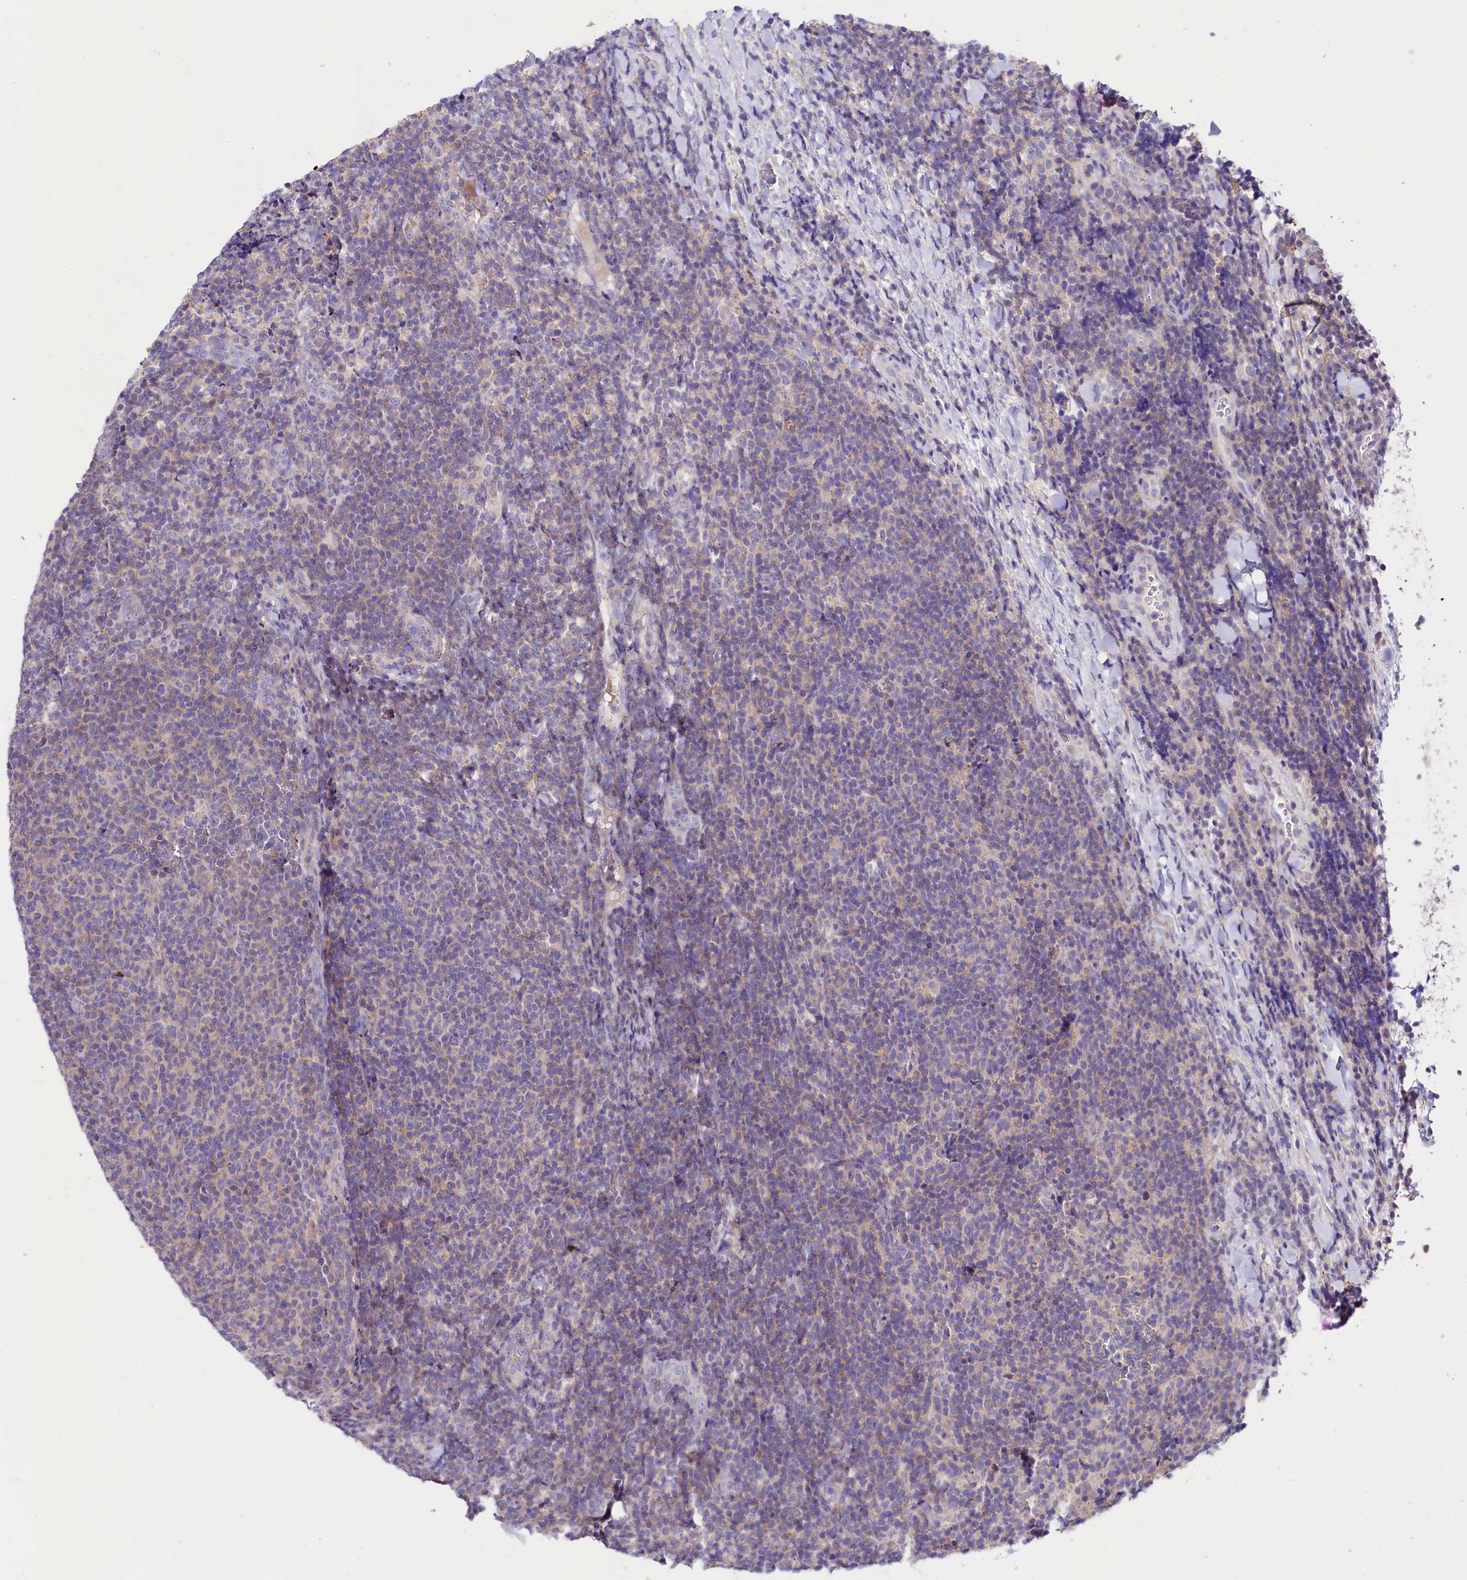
{"staining": {"intensity": "negative", "quantity": "none", "location": "none"}, "tissue": "lymphoma", "cell_type": "Tumor cells", "image_type": "cancer", "snomed": [{"axis": "morphology", "description": "Malignant lymphoma, non-Hodgkin's type, Low grade"}, {"axis": "topography", "description": "Lymph node"}], "caption": "Immunohistochemistry of human lymphoma reveals no expression in tumor cells.", "gene": "ABHD5", "patient": {"sex": "male", "age": 66}}